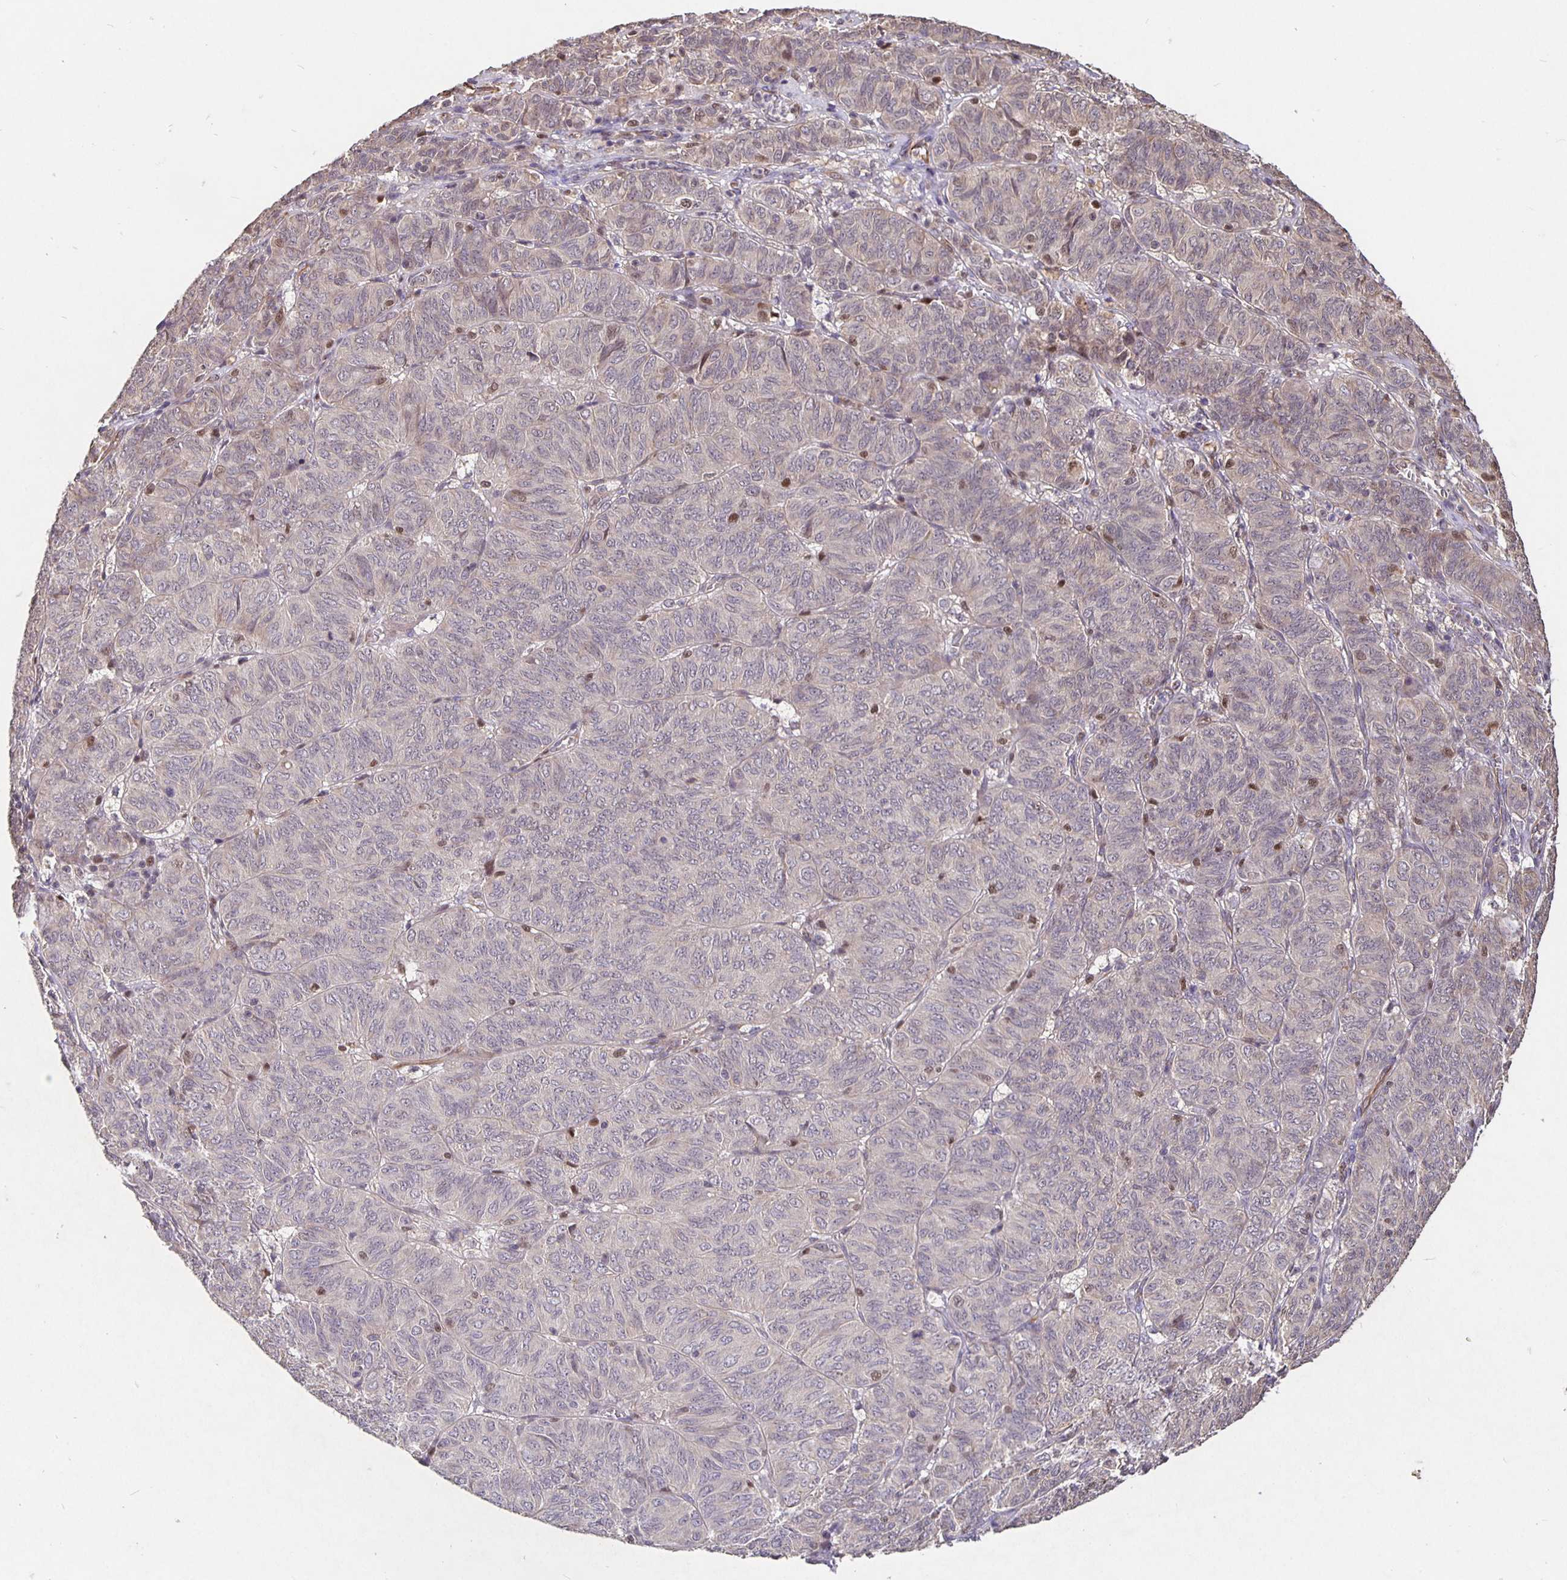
{"staining": {"intensity": "negative", "quantity": "none", "location": "none"}, "tissue": "ovarian cancer", "cell_type": "Tumor cells", "image_type": "cancer", "snomed": [{"axis": "morphology", "description": "Carcinoma, endometroid"}, {"axis": "topography", "description": "Ovary"}], "caption": "This is an immunohistochemistry micrograph of human ovarian cancer. There is no expression in tumor cells.", "gene": "NOG", "patient": {"sex": "female", "age": 80}}